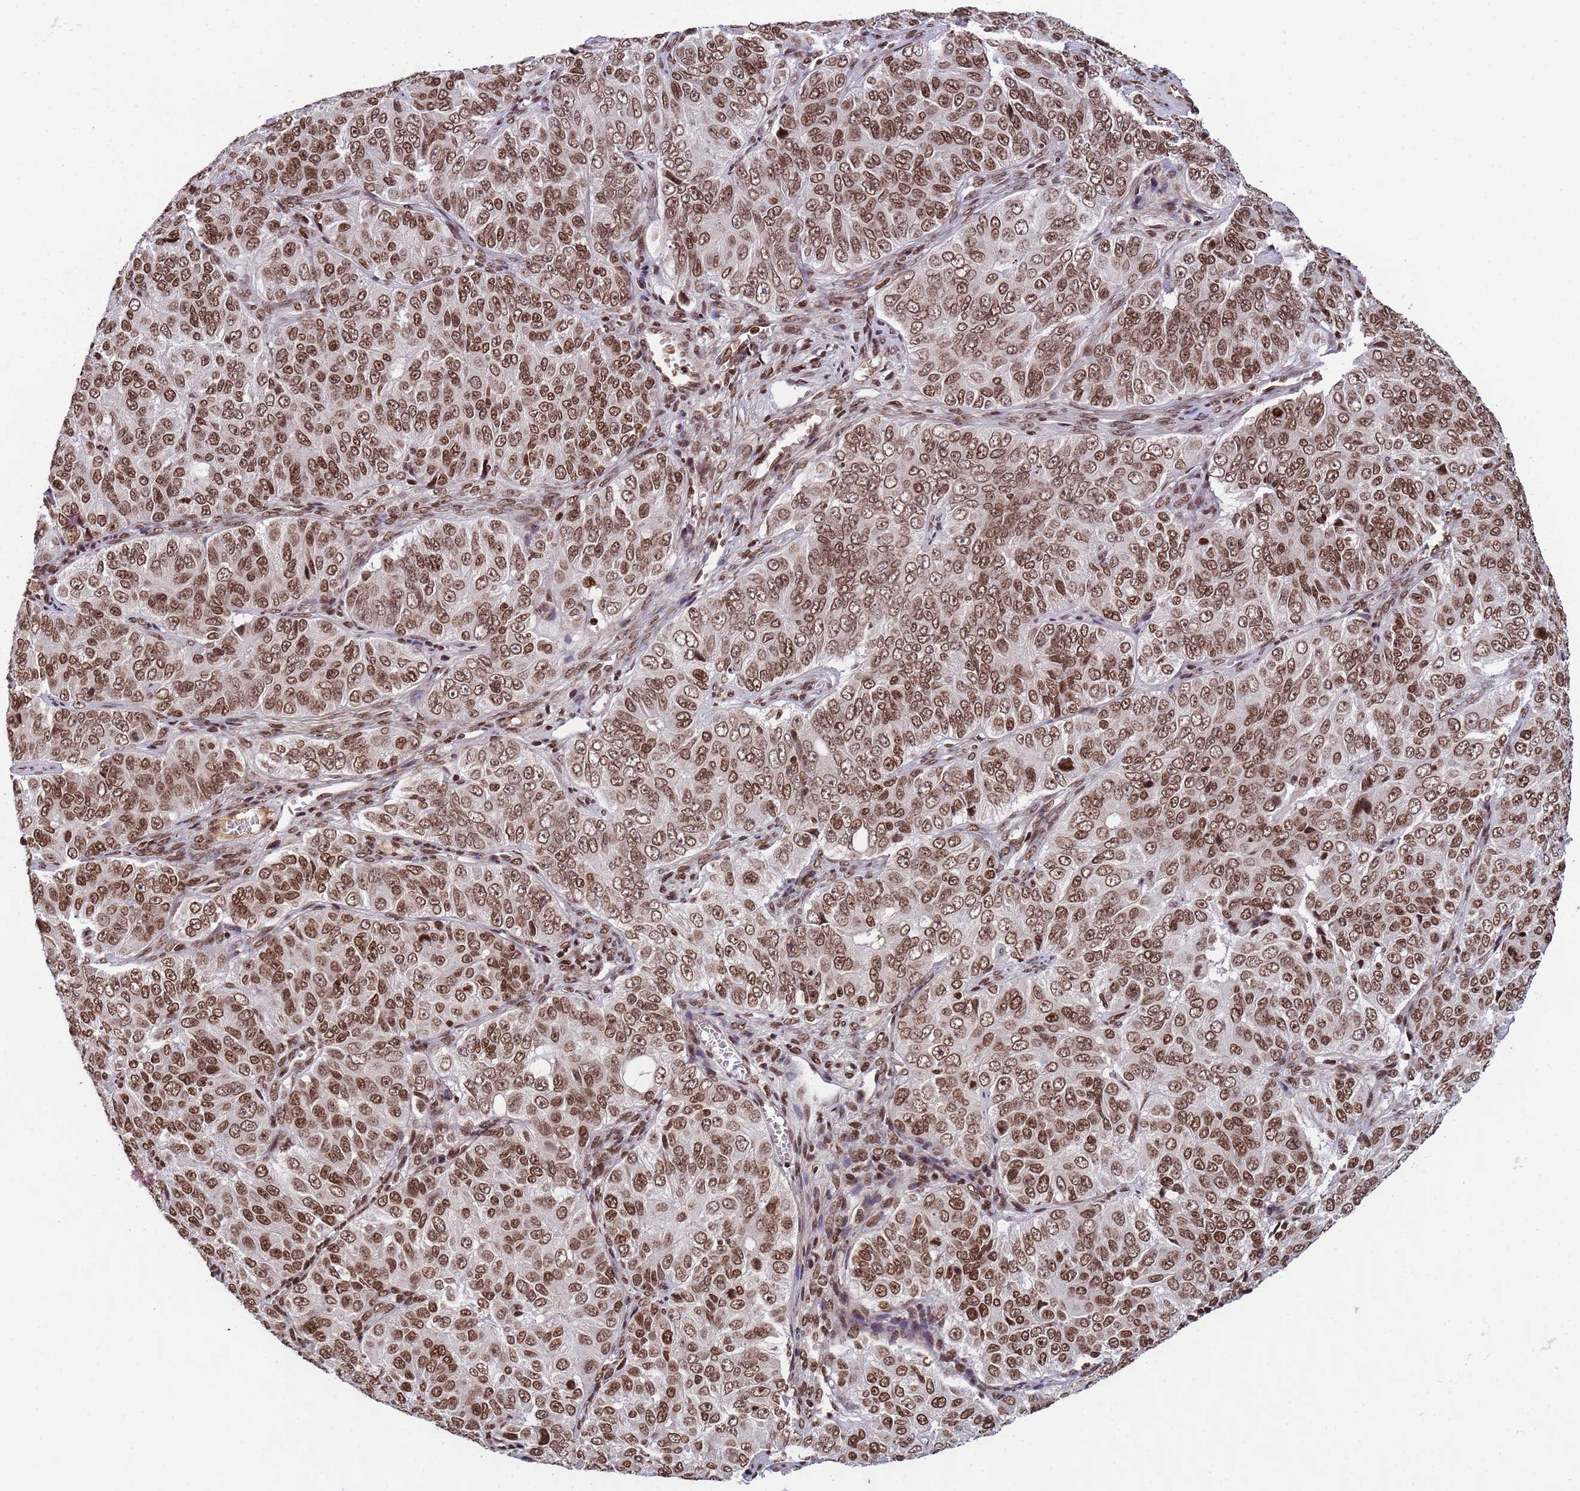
{"staining": {"intensity": "strong", "quantity": ">75%", "location": "nuclear"}, "tissue": "ovarian cancer", "cell_type": "Tumor cells", "image_type": "cancer", "snomed": [{"axis": "morphology", "description": "Carcinoma, endometroid"}, {"axis": "topography", "description": "Ovary"}], "caption": "Approximately >75% of tumor cells in endometroid carcinoma (ovarian) demonstrate strong nuclear protein expression as visualized by brown immunohistochemical staining.", "gene": "H3-3B", "patient": {"sex": "female", "age": 51}}